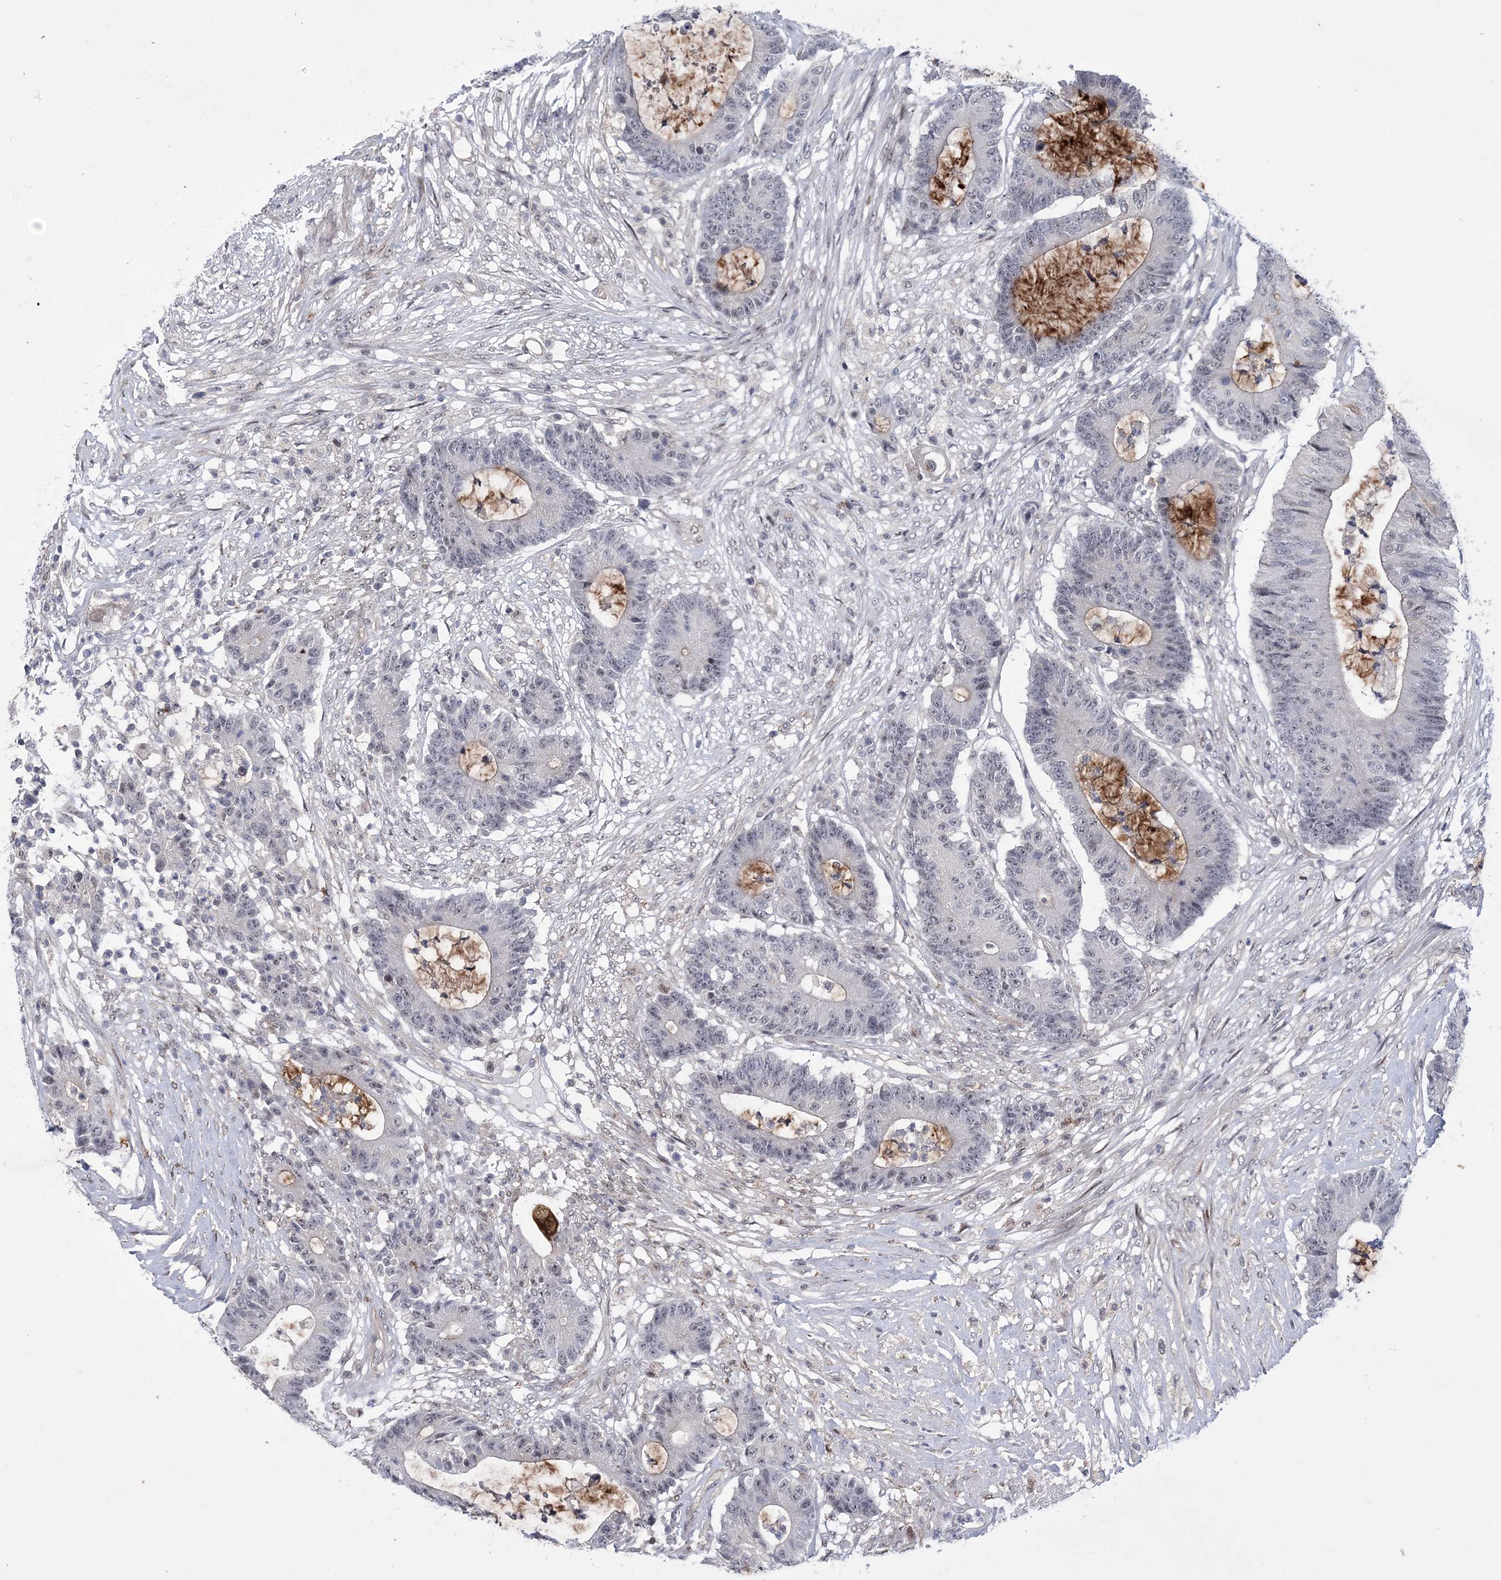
{"staining": {"intensity": "negative", "quantity": "none", "location": "none"}, "tissue": "colorectal cancer", "cell_type": "Tumor cells", "image_type": "cancer", "snomed": [{"axis": "morphology", "description": "Adenocarcinoma, NOS"}, {"axis": "topography", "description": "Colon"}], "caption": "Immunohistochemistry (IHC) of colorectal cancer shows no expression in tumor cells.", "gene": "HOMEZ", "patient": {"sex": "female", "age": 84}}